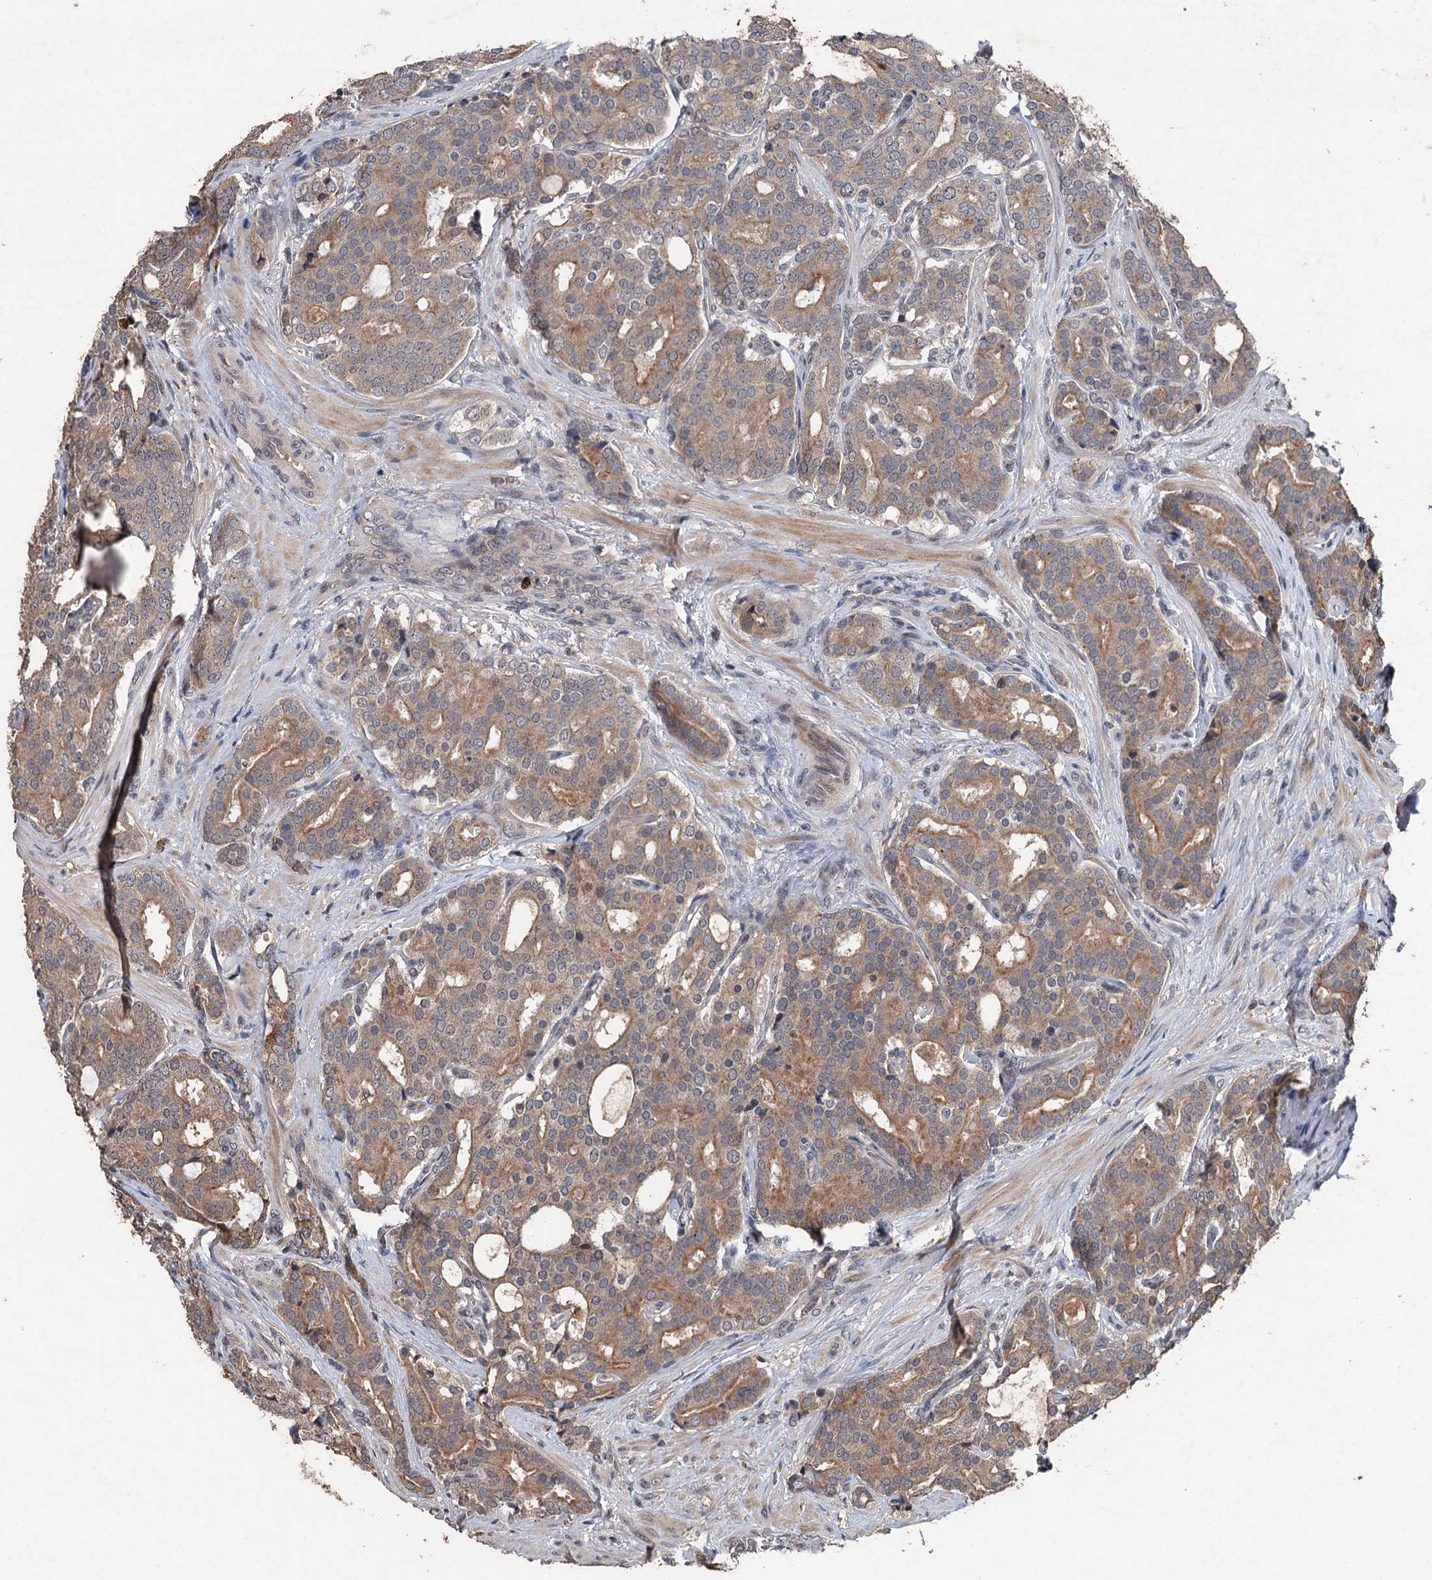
{"staining": {"intensity": "moderate", "quantity": ">75%", "location": "cytoplasmic/membranous"}, "tissue": "prostate cancer", "cell_type": "Tumor cells", "image_type": "cancer", "snomed": [{"axis": "morphology", "description": "Adenocarcinoma, High grade"}, {"axis": "topography", "description": "Prostate"}], "caption": "The image demonstrates immunohistochemical staining of prostate high-grade adenocarcinoma. There is moderate cytoplasmic/membranous staining is seen in about >75% of tumor cells. Using DAB (brown) and hematoxylin (blue) stains, captured at high magnification using brightfield microscopy.", "gene": "ZNF438", "patient": {"sex": "male", "age": 63}}